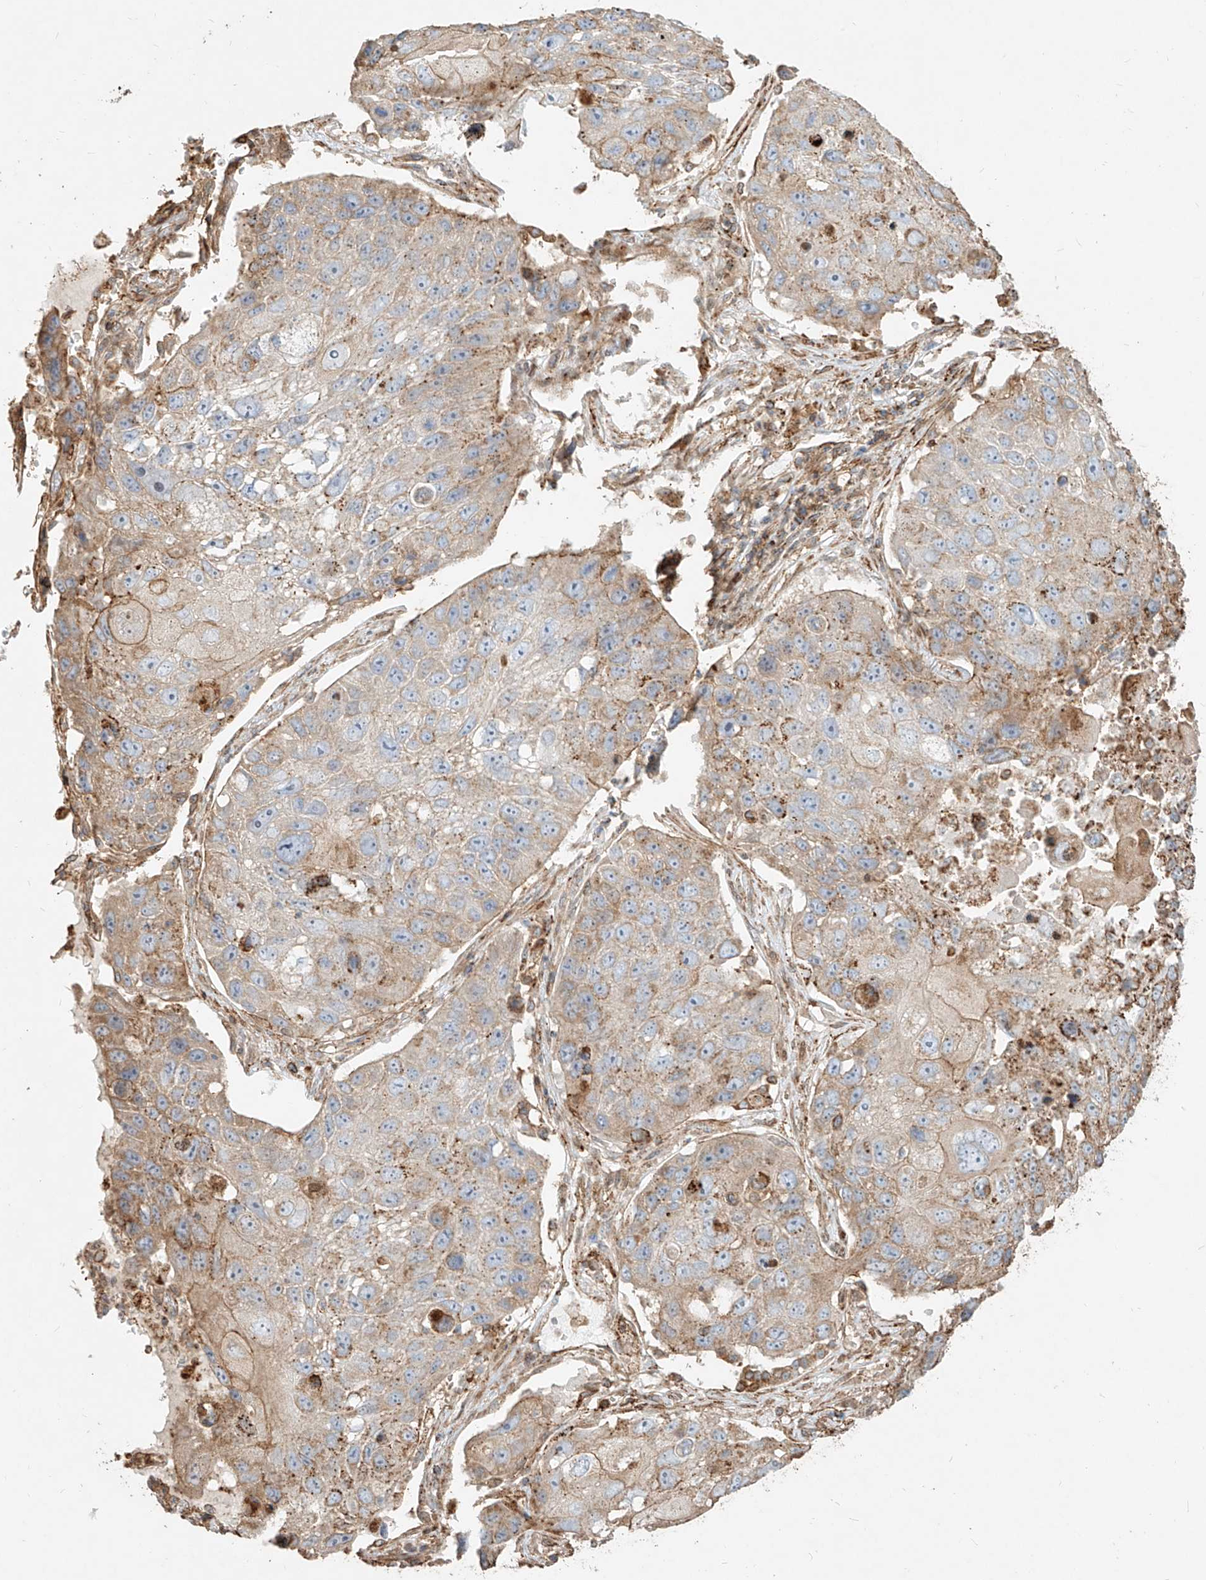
{"staining": {"intensity": "weak", "quantity": "25%-75%", "location": "cytoplasmic/membranous"}, "tissue": "lung cancer", "cell_type": "Tumor cells", "image_type": "cancer", "snomed": [{"axis": "morphology", "description": "Squamous cell carcinoma, NOS"}, {"axis": "topography", "description": "Lung"}], "caption": "This is an image of IHC staining of lung cancer, which shows weak positivity in the cytoplasmic/membranous of tumor cells.", "gene": "MTX2", "patient": {"sex": "male", "age": 61}}